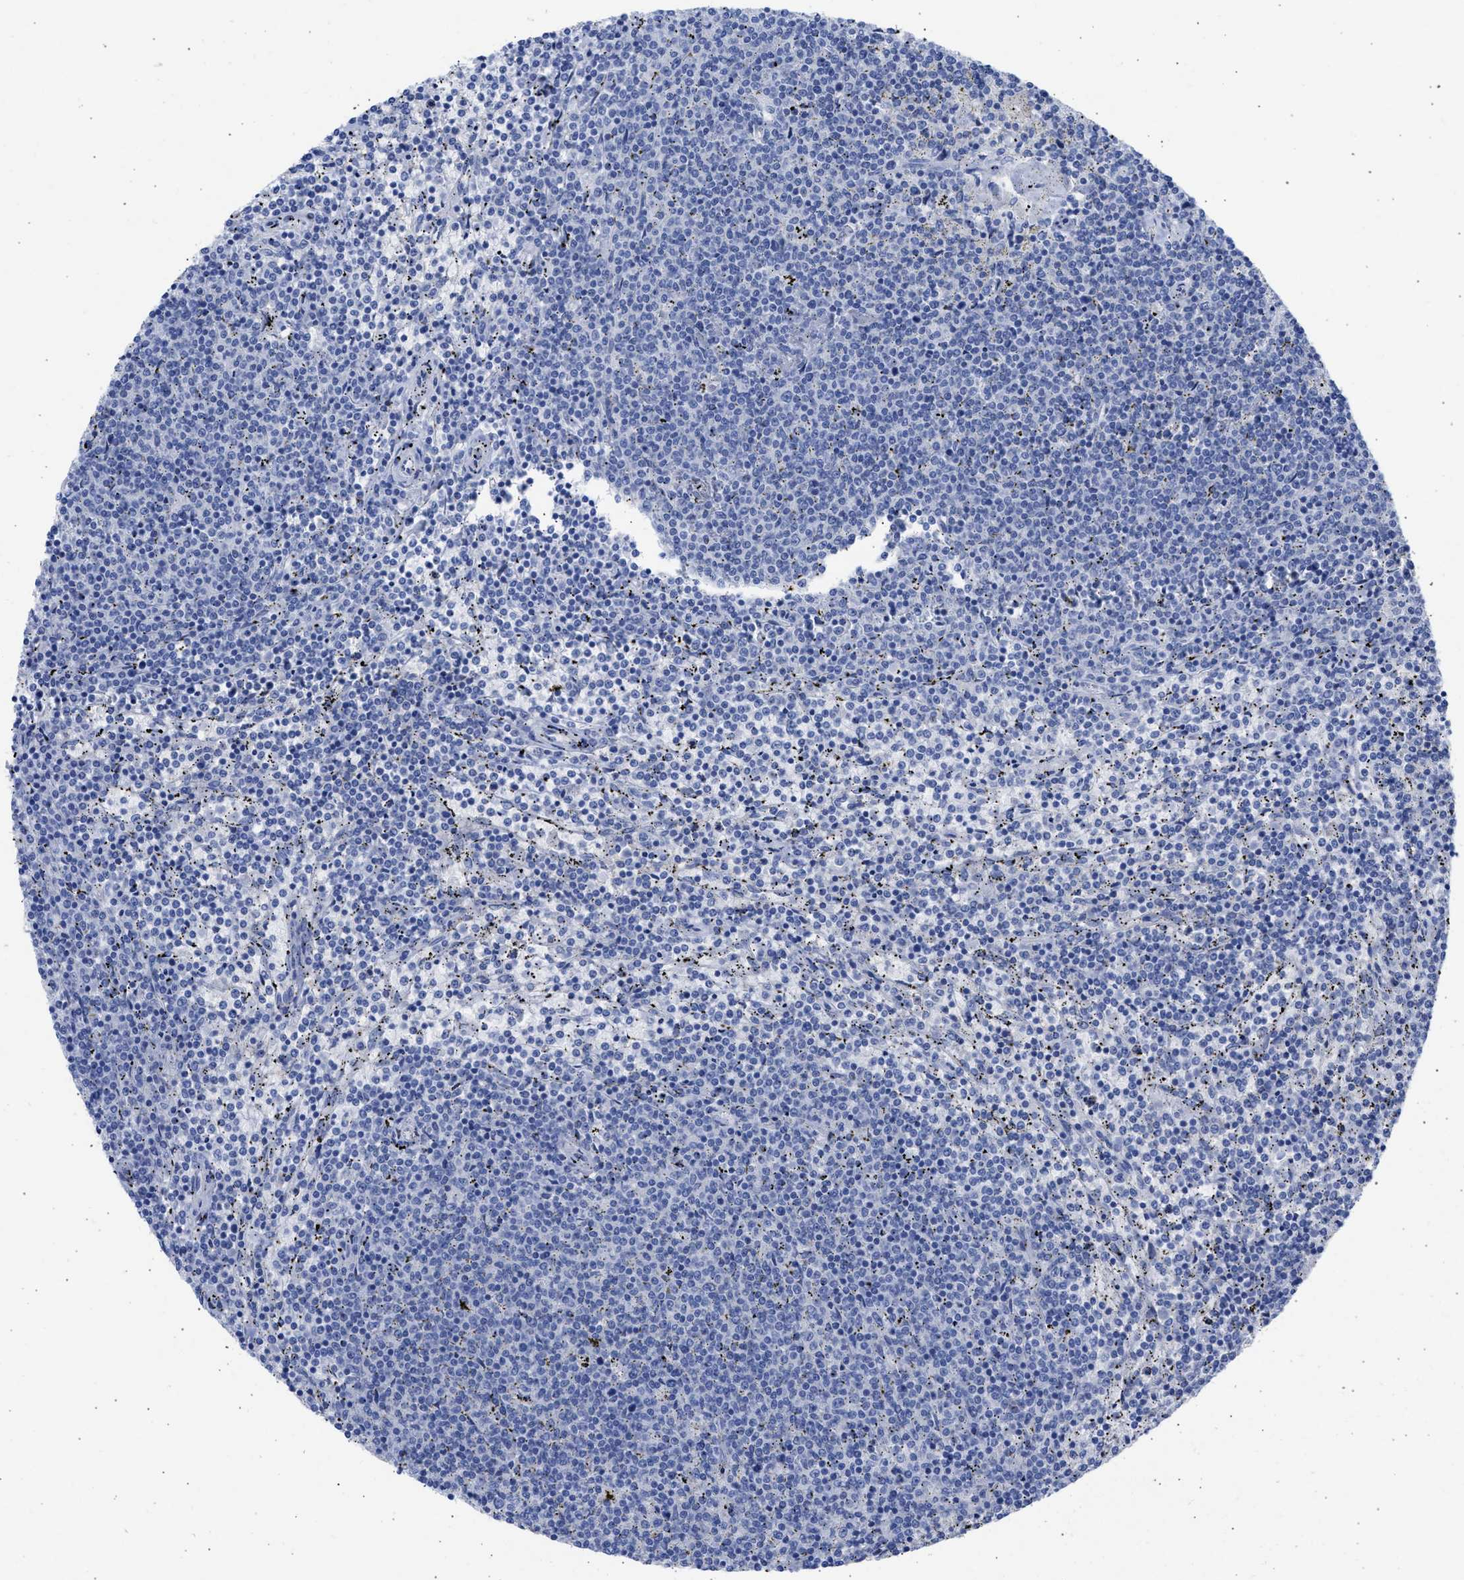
{"staining": {"intensity": "negative", "quantity": "none", "location": "none"}, "tissue": "lymphoma", "cell_type": "Tumor cells", "image_type": "cancer", "snomed": [{"axis": "morphology", "description": "Malignant lymphoma, non-Hodgkin's type, Low grade"}, {"axis": "topography", "description": "Spleen"}], "caption": "The micrograph demonstrates no staining of tumor cells in malignant lymphoma, non-Hodgkin's type (low-grade).", "gene": "RSPH1", "patient": {"sex": "female", "age": 50}}